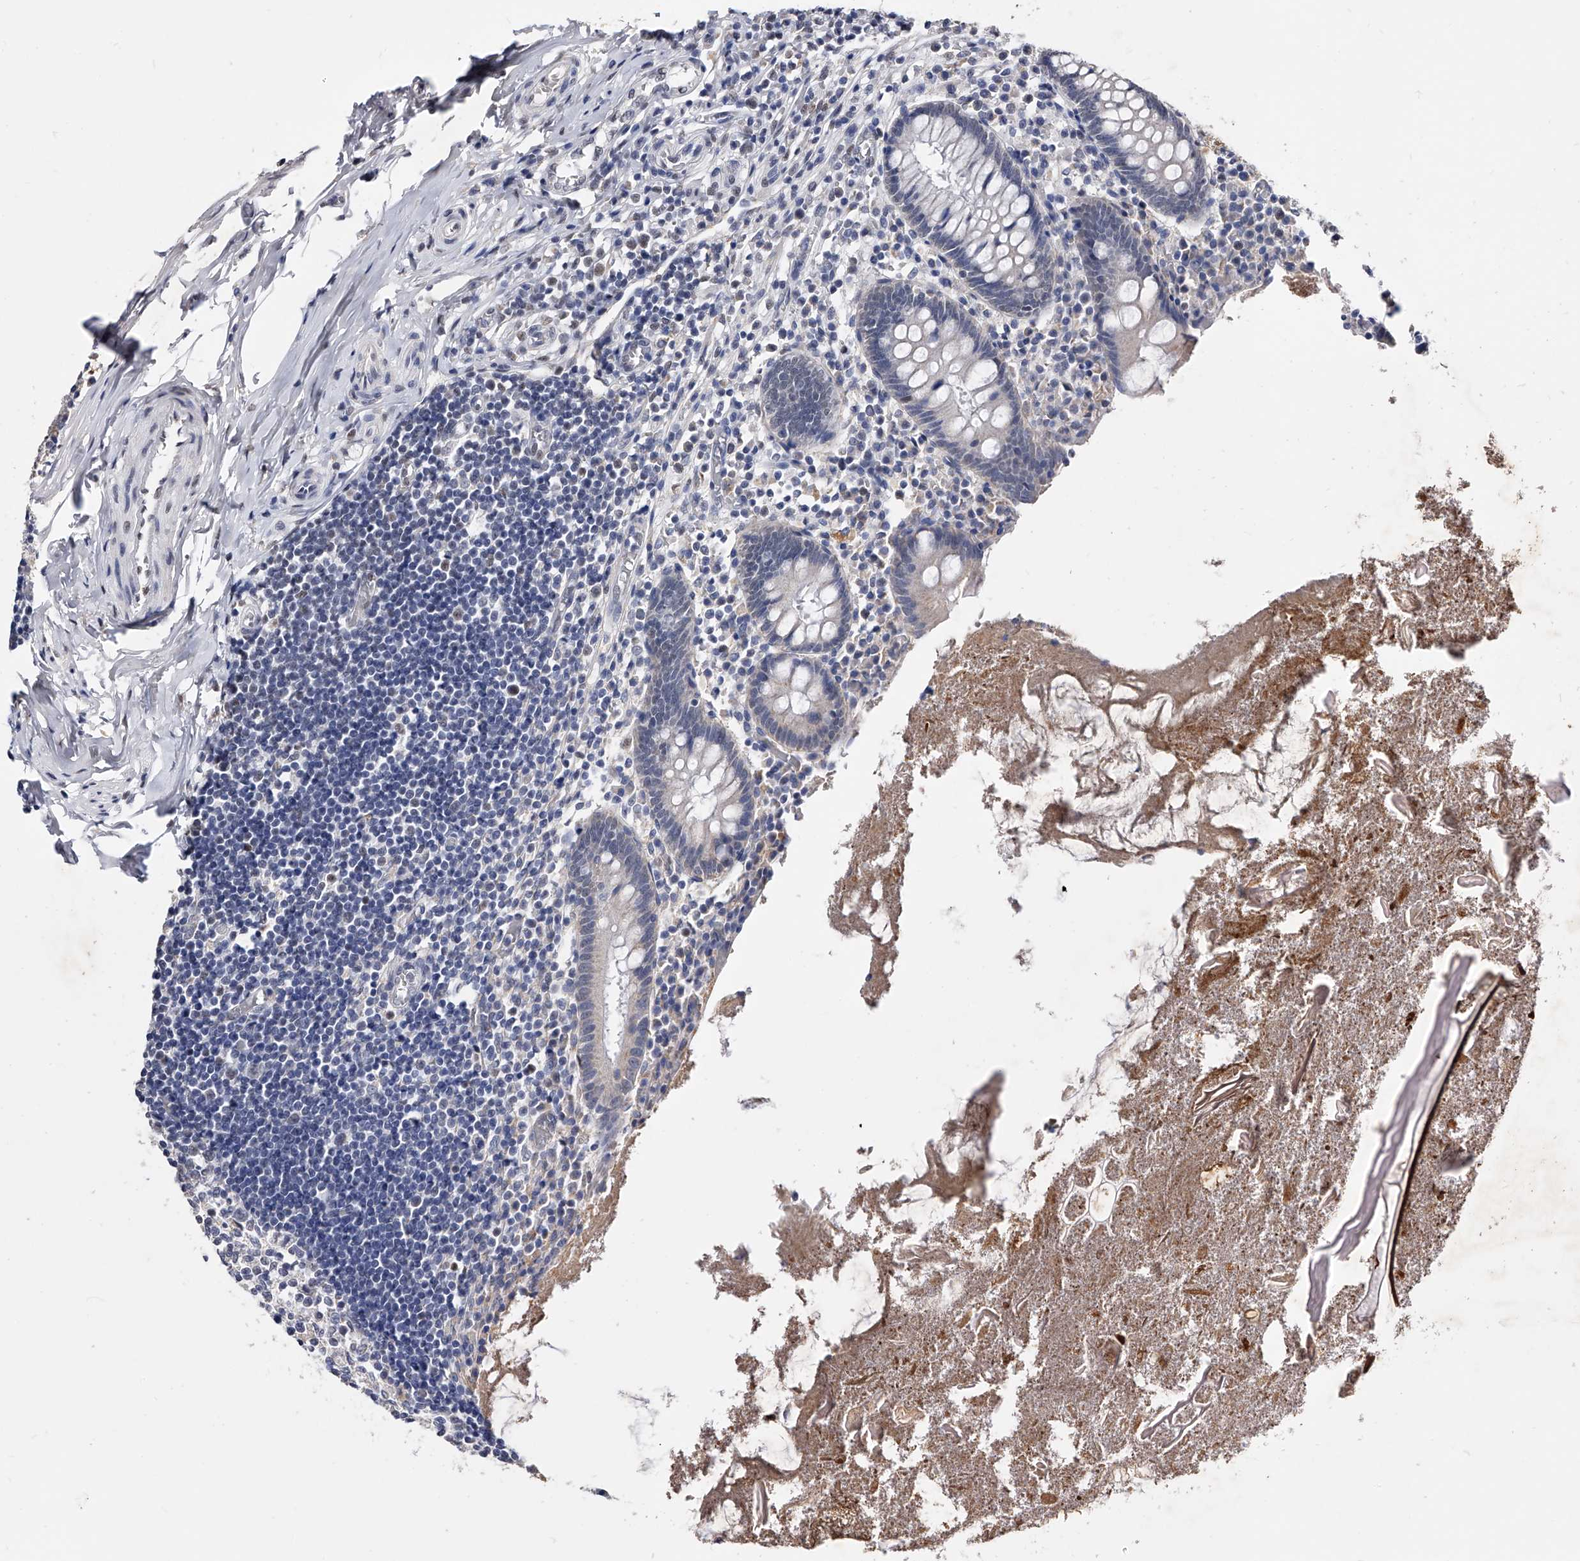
{"staining": {"intensity": "weak", "quantity": "25%-75%", "location": "nuclear"}, "tissue": "appendix", "cell_type": "Glandular cells", "image_type": "normal", "snomed": [{"axis": "morphology", "description": "Normal tissue, NOS"}, {"axis": "topography", "description": "Appendix"}], "caption": "A histopathology image showing weak nuclear expression in approximately 25%-75% of glandular cells in normal appendix, as visualized by brown immunohistochemical staining.", "gene": "ZNF529", "patient": {"sex": "female", "age": 17}}